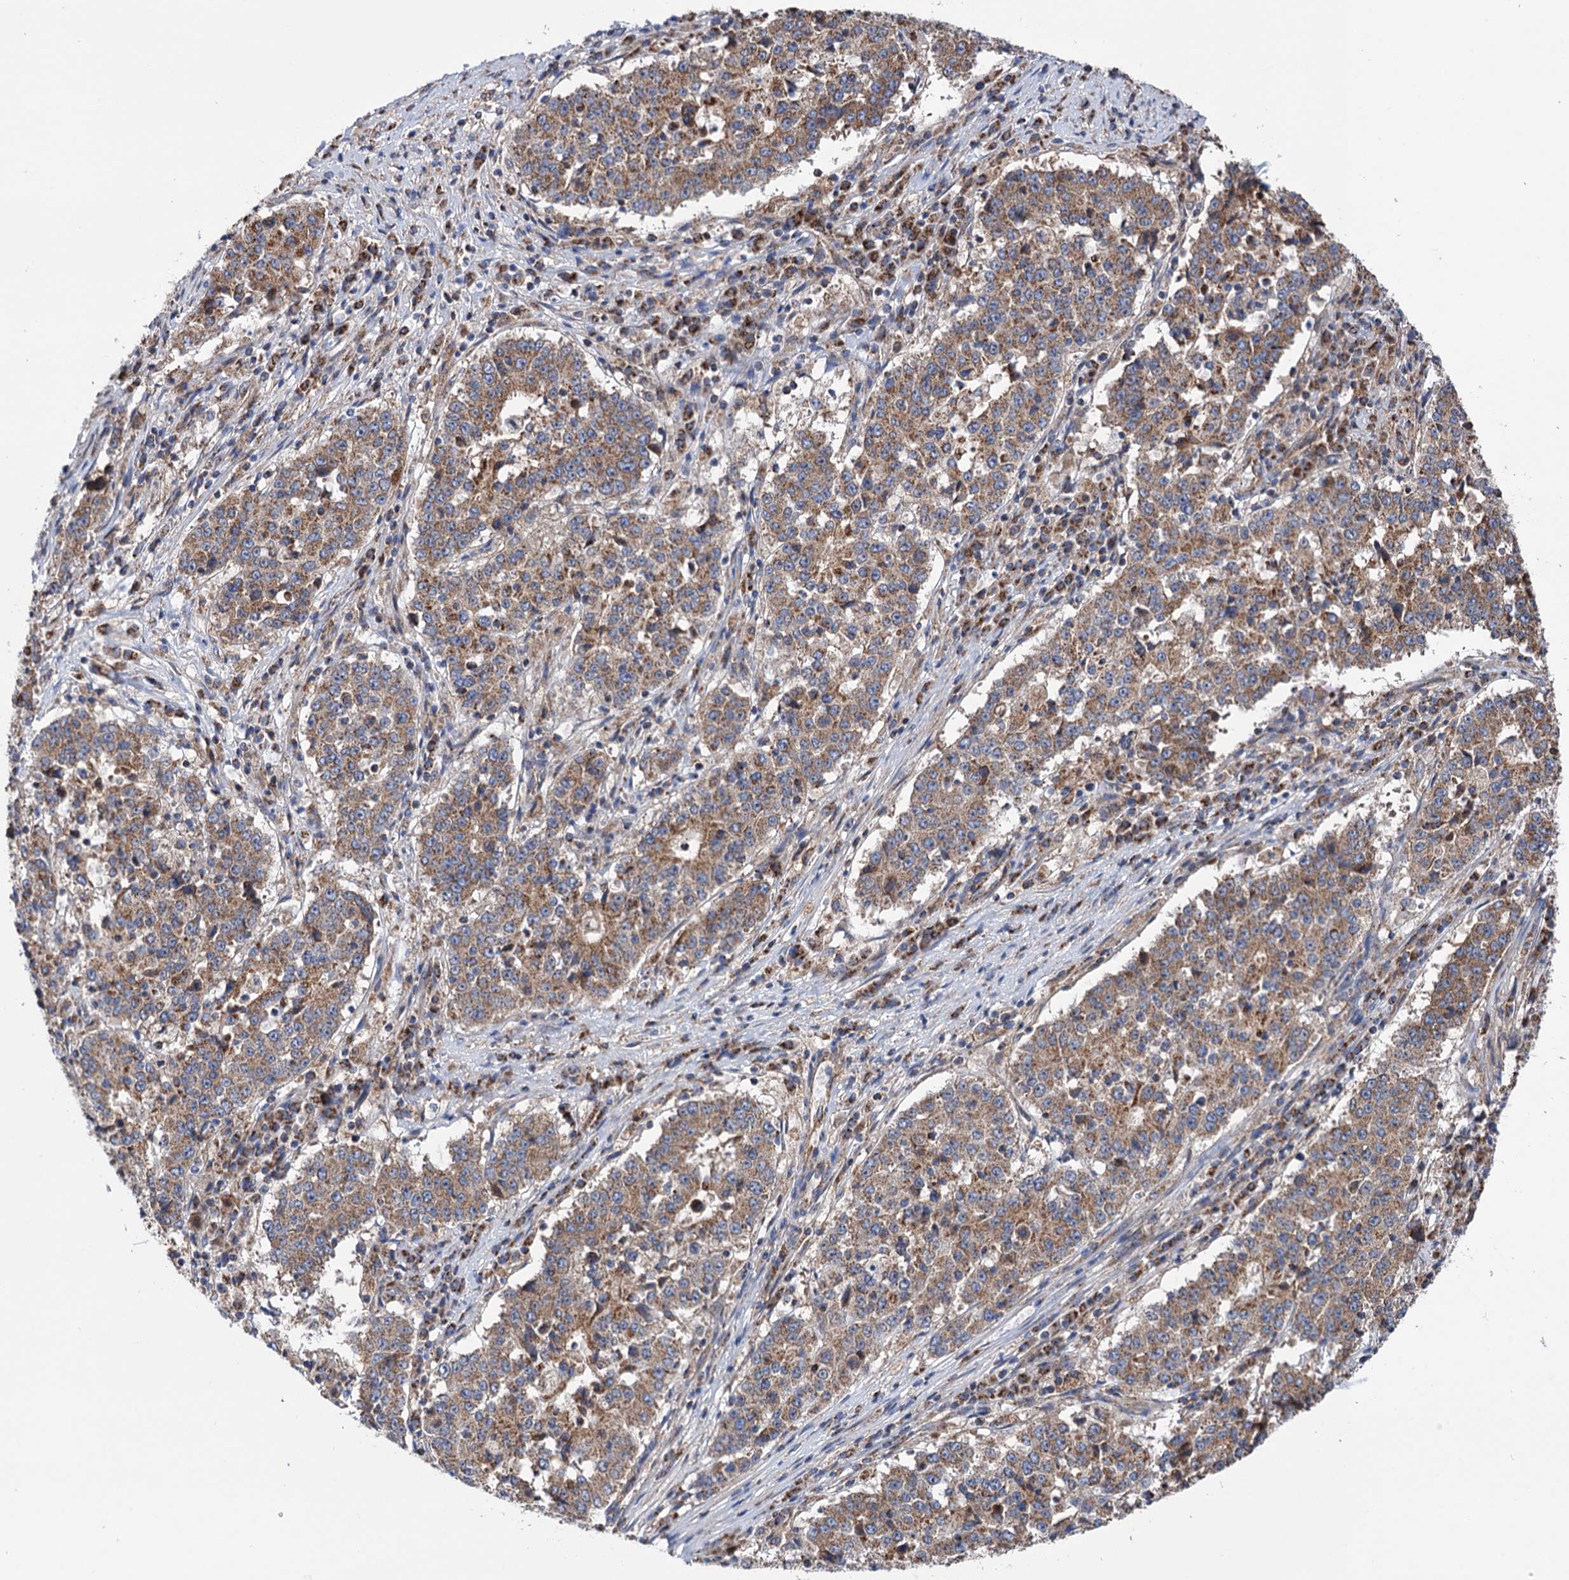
{"staining": {"intensity": "moderate", "quantity": ">75%", "location": "cytoplasmic/membranous"}, "tissue": "stomach cancer", "cell_type": "Tumor cells", "image_type": "cancer", "snomed": [{"axis": "morphology", "description": "Adenocarcinoma, NOS"}, {"axis": "topography", "description": "Stomach"}], "caption": "Protein analysis of adenocarcinoma (stomach) tissue displays moderate cytoplasmic/membranous staining in about >75% of tumor cells.", "gene": "SUCLA2", "patient": {"sex": "male", "age": 59}}